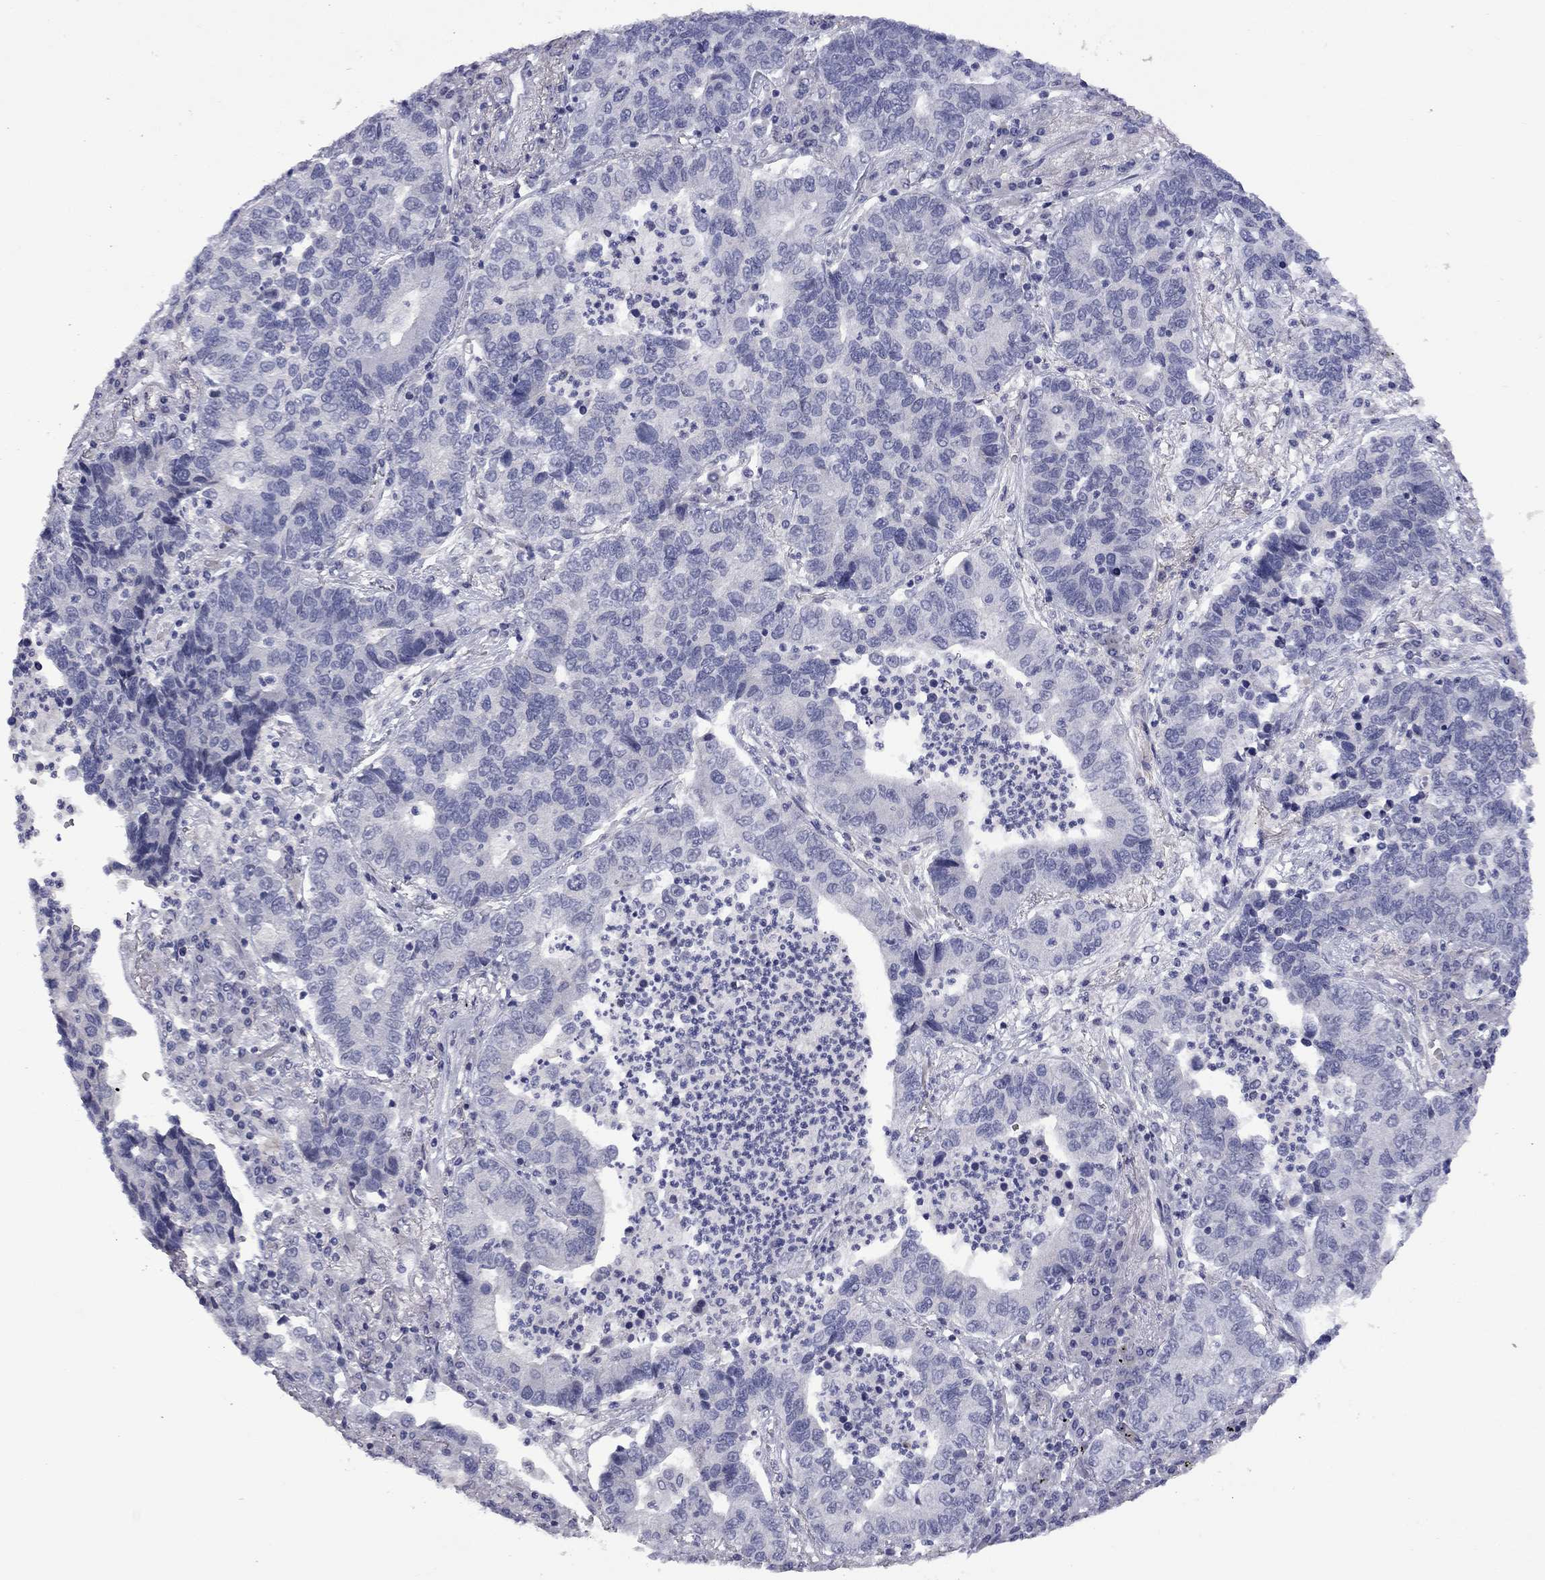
{"staining": {"intensity": "negative", "quantity": "none", "location": "none"}, "tissue": "lung cancer", "cell_type": "Tumor cells", "image_type": "cancer", "snomed": [{"axis": "morphology", "description": "Adenocarcinoma, NOS"}, {"axis": "topography", "description": "Lung"}], "caption": "Immunohistochemistry of lung cancer (adenocarcinoma) displays no positivity in tumor cells.", "gene": "GSG1L", "patient": {"sex": "female", "age": 57}}